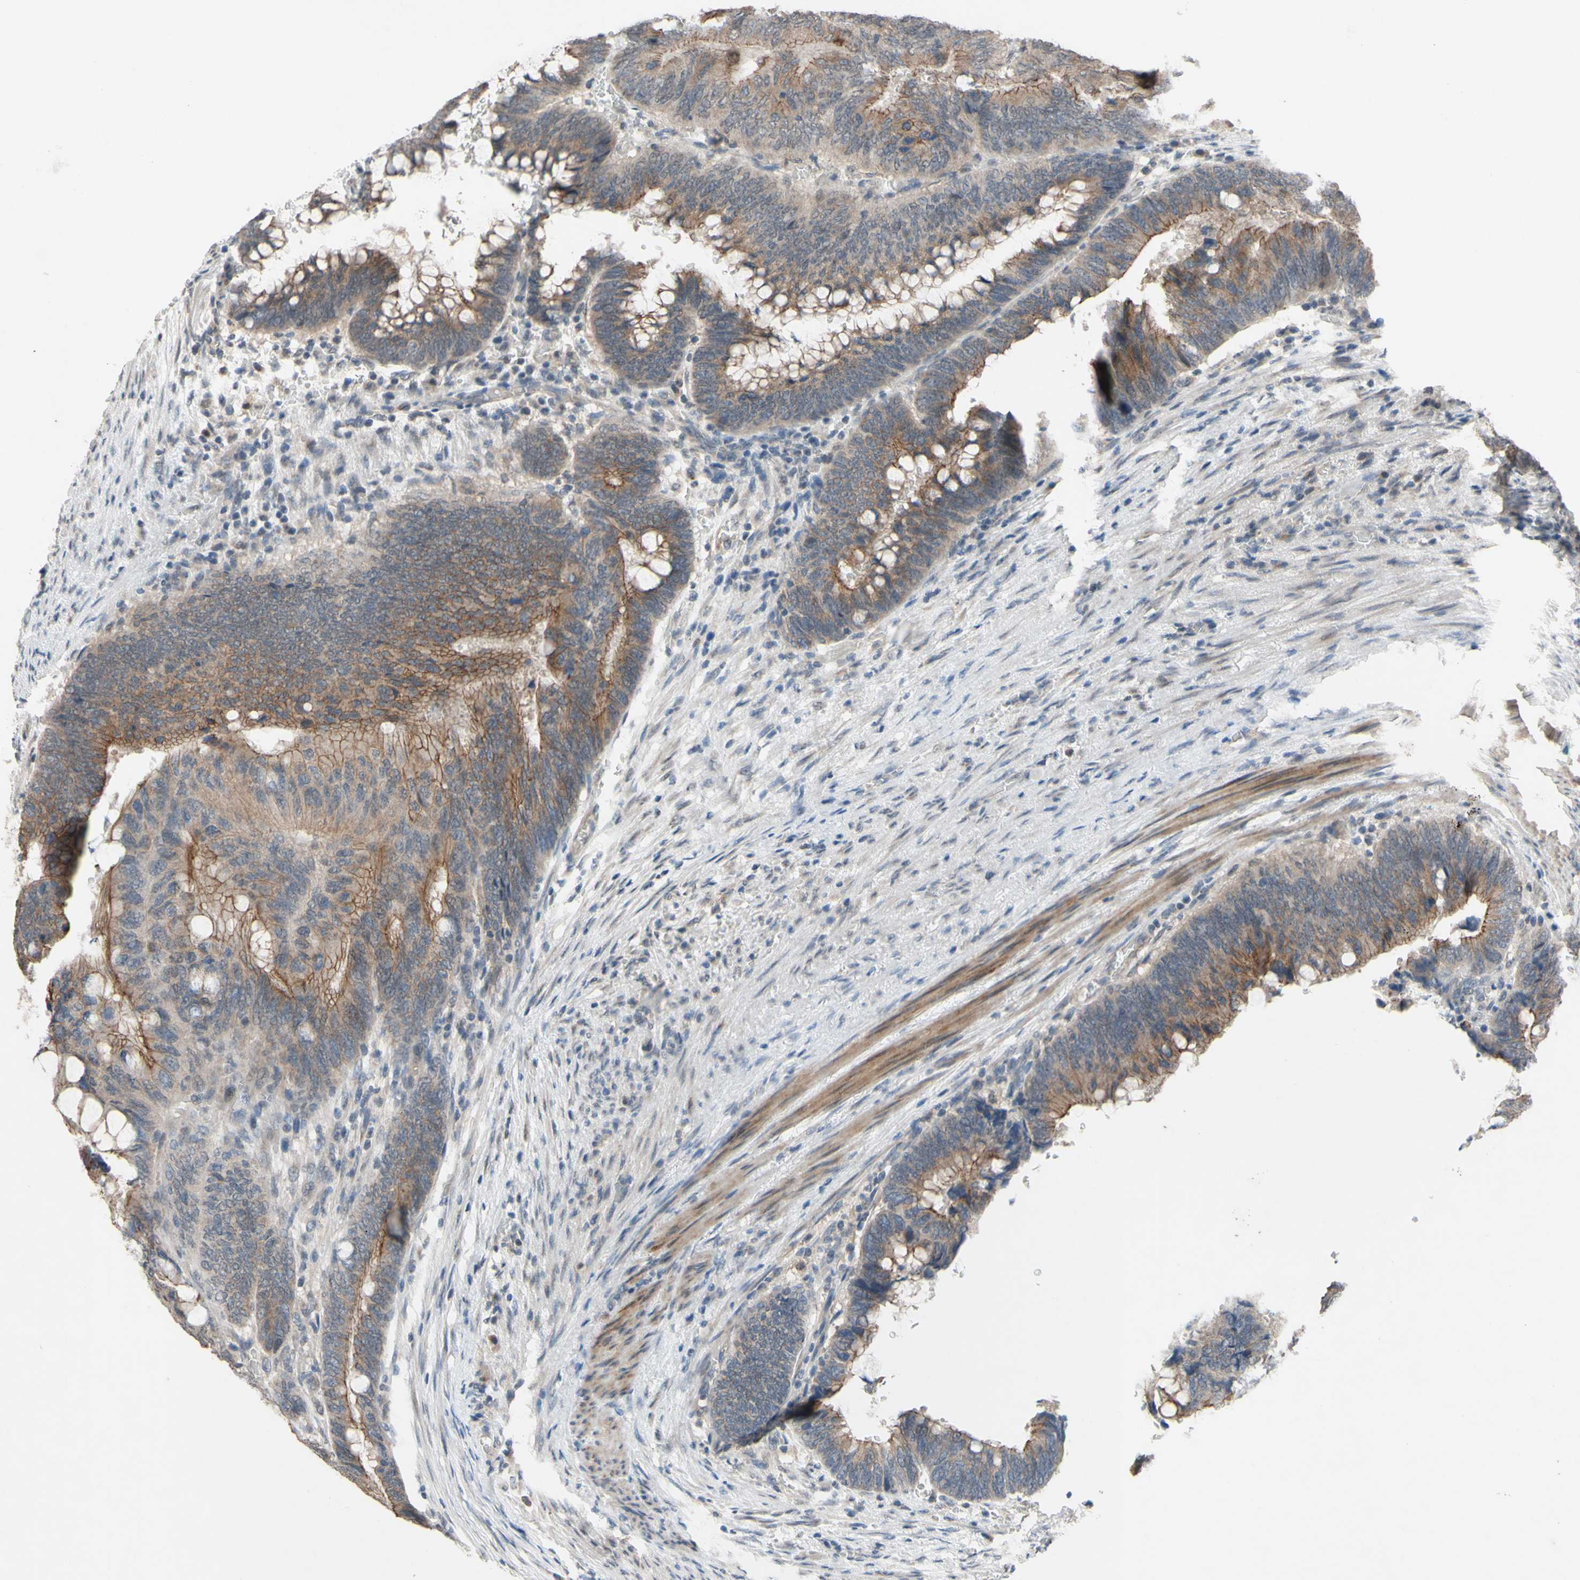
{"staining": {"intensity": "moderate", "quantity": ">75%", "location": "cytoplasmic/membranous"}, "tissue": "colorectal cancer", "cell_type": "Tumor cells", "image_type": "cancer", "snomed": [{"axis": "morphology", "description": "Normal tissue, NOS"}, {"axis": "morphology", "description": "Adenocarcinoma, NOS"}, {"axis": "topography", "description": "Rectum"}, {"axis": "topography", "description": "Peripheral nerve tissue"}], "caption": "DAB immunohistochemical staining of human colorectal adenocarcinoma exhibits moderate cytoplasmic/membranous protein positivity in about >75% of tumor cells.", "gene": "CDCP1", "patient": {"sex": "male", "age": 92}}